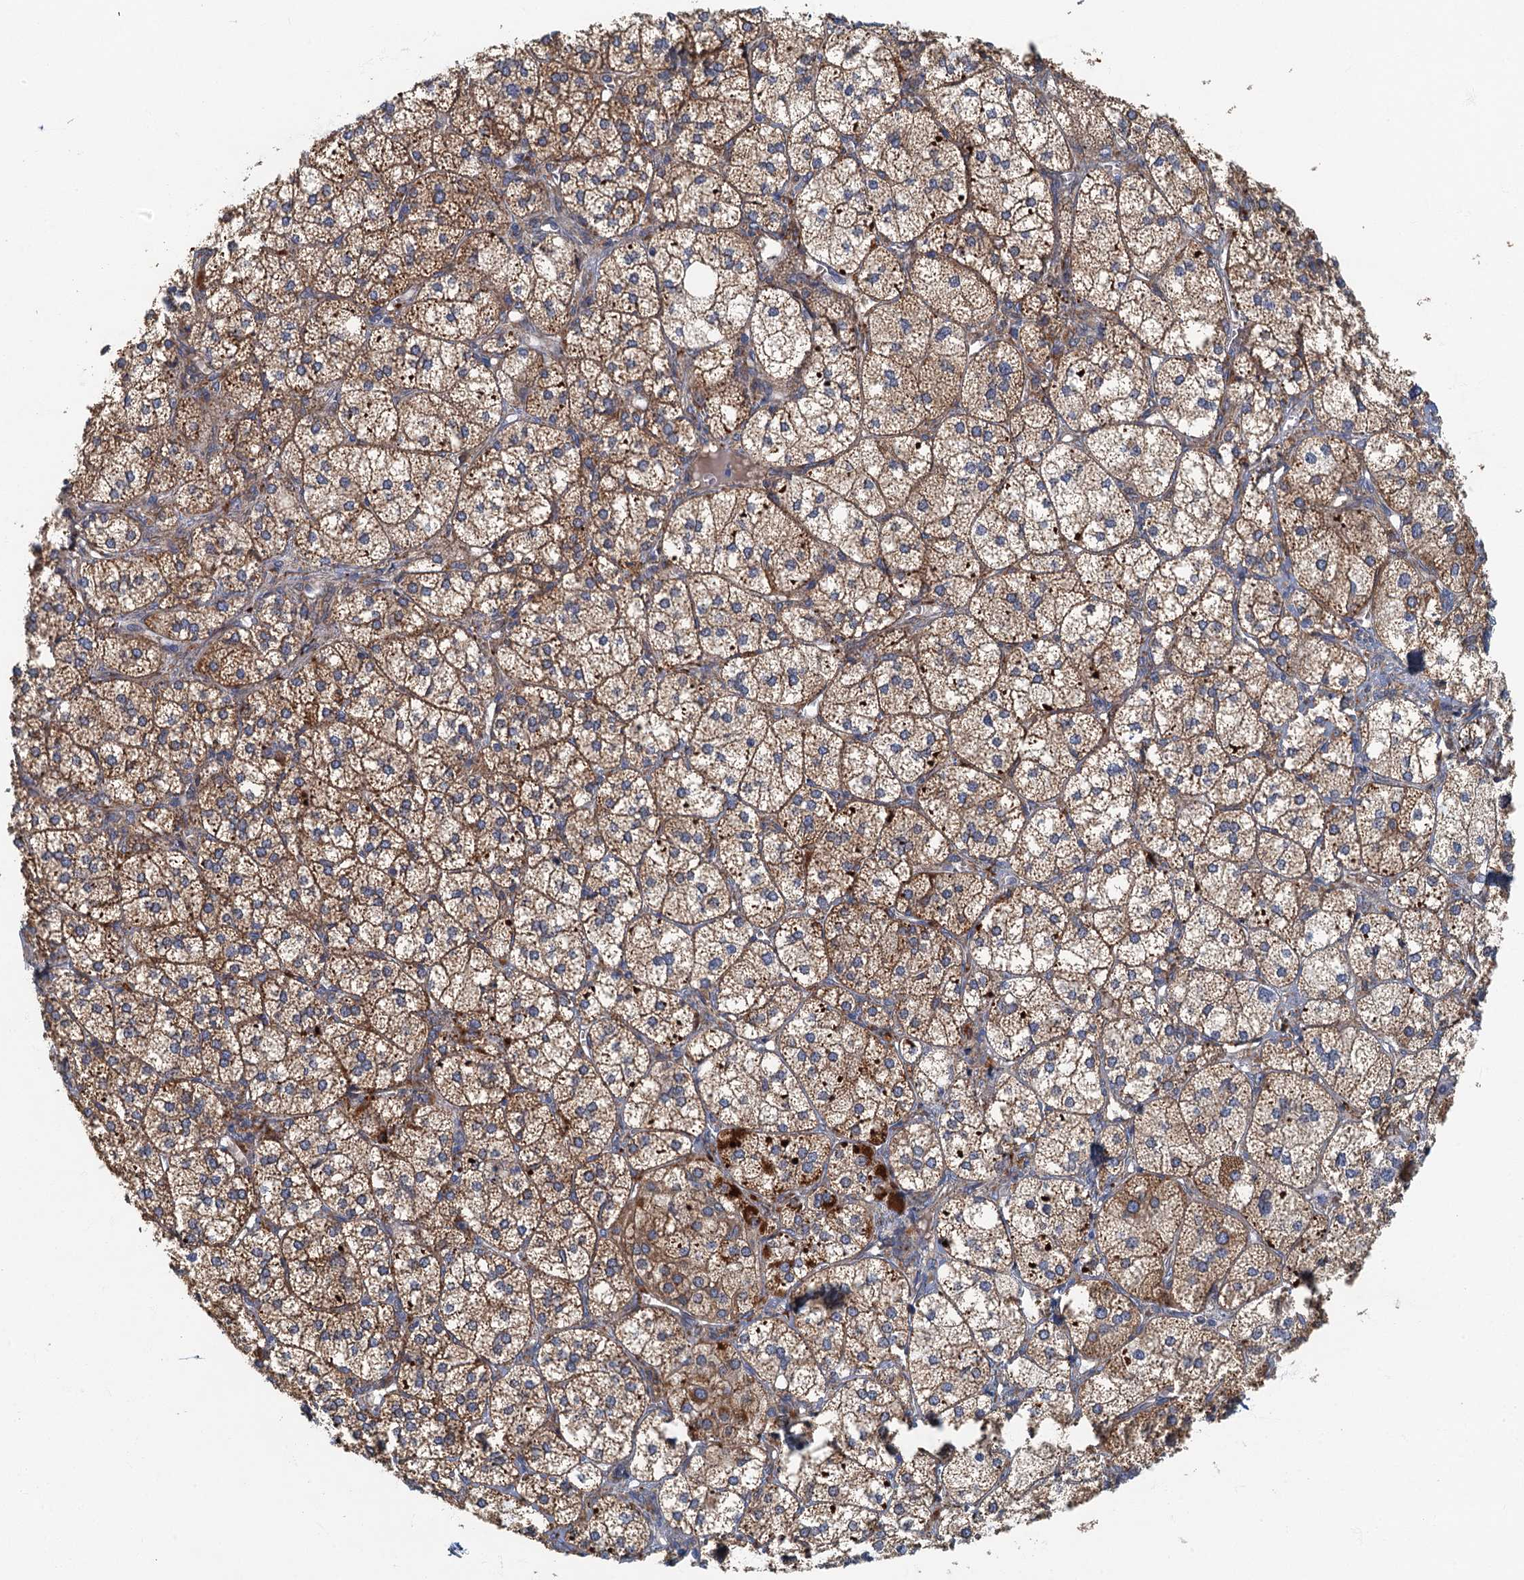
{"staining": {"intensity": "strong", "quantity": ">75%", "location": "cytoplasmic/membranous"}, "tissue": "adrenal gland", "cell_type": "Glandular cells", "image_type": "normal", "snomed": [{"axis": "morphology", "description": "Normal tissue, NOS"}, {"axis": "topography", "description": "Adrenal gland"}], "caption": "Strong cytoplasmic/membranous positivity is seen in approximately >75% of glandular cells in unremarkable adrenal gland. The staining was performed using DAB, with brown indicating positive protein expression. Nuclei are stained blue with hematoxylin.", "gene": "SPDYC", "patient": {"sex": "female", "age": 61}}